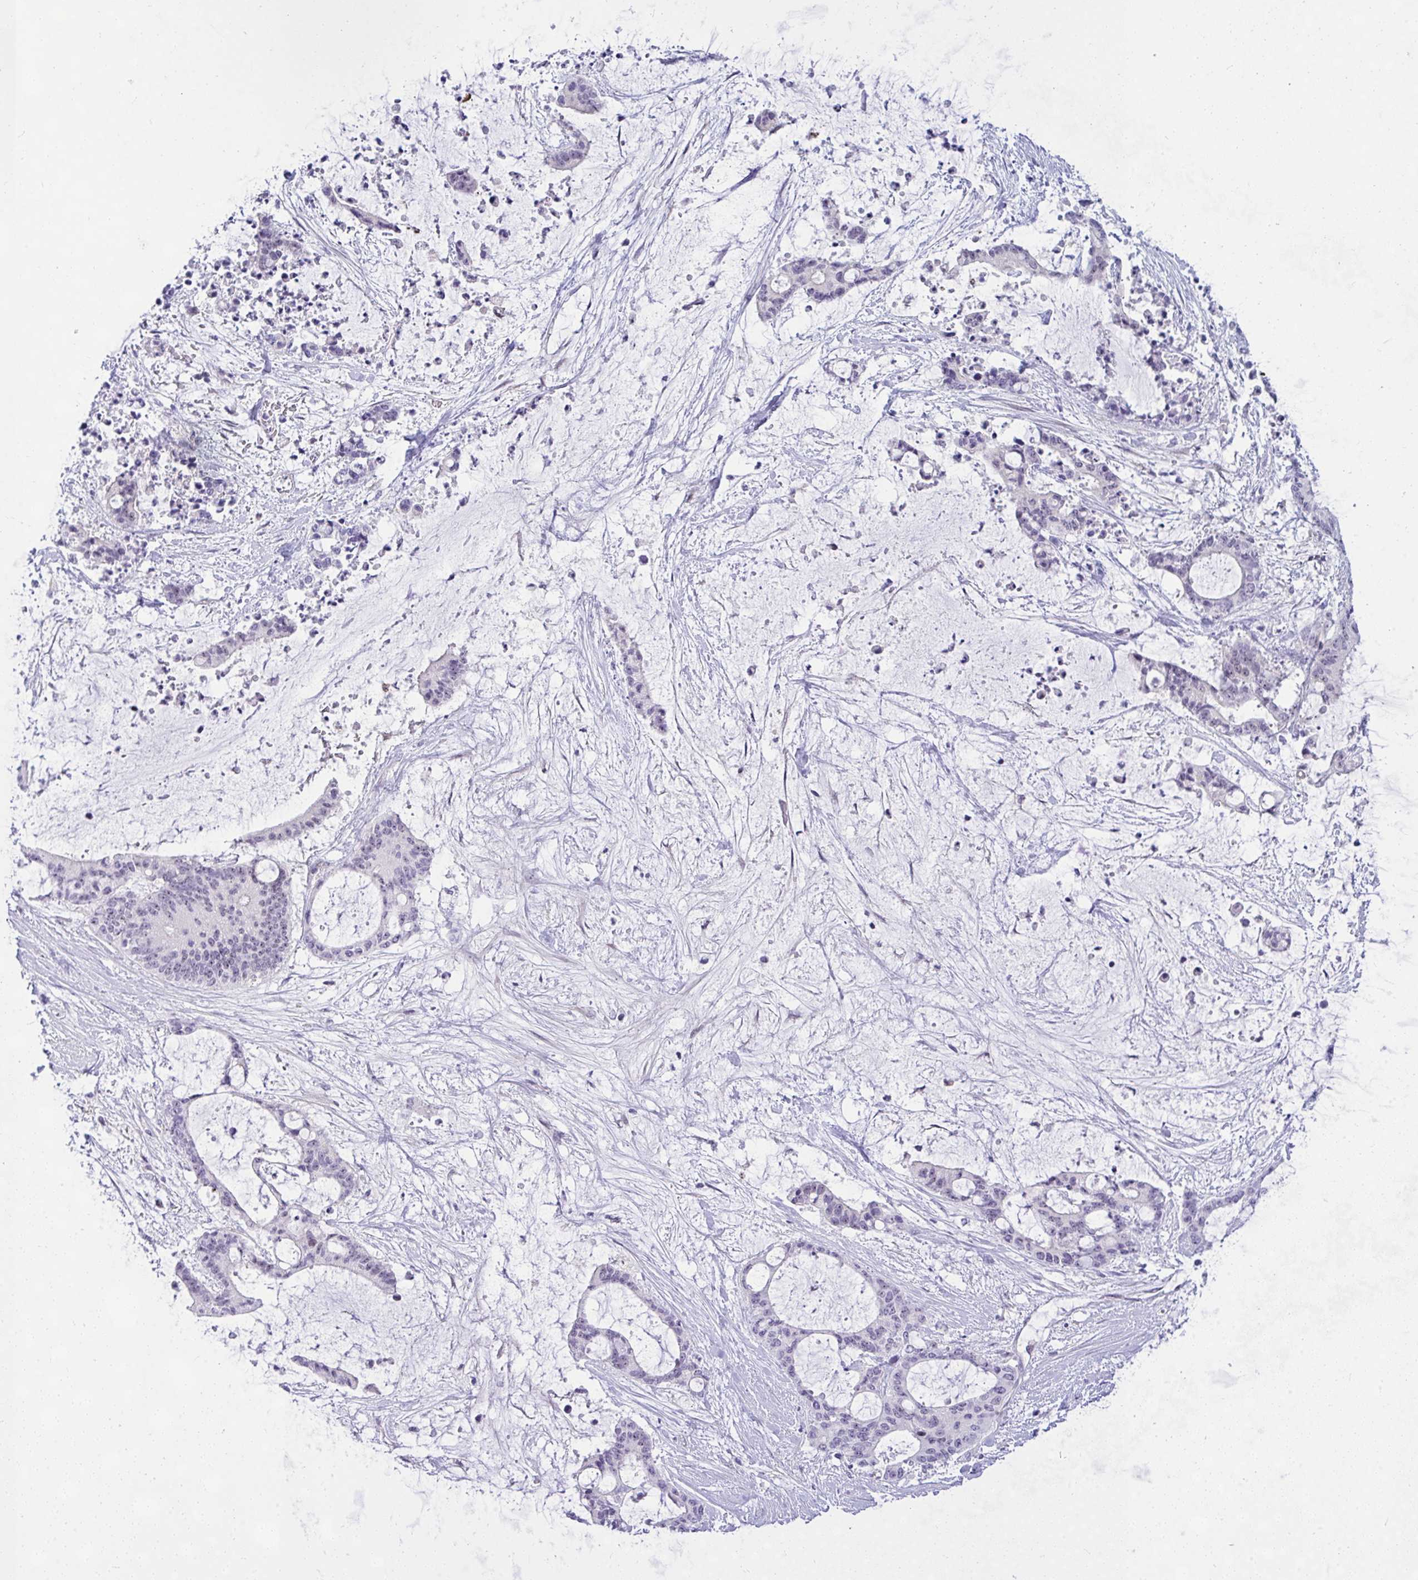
{"staining": {"intensity": "negative", "quantity": "none", "location": "none"}, "tissue": "liver cancer", "cell_type": "Tumor cells", "image_type": "cancer", "snomed": [{"axis": "morphology", "description": "Normal tissue, NOS"}, {"axis": "morphology", "description": "Cholangiocarcinoma"}, {"axis": "topography", "description": "Liver"}, {"axis": "topography", "description": "Peripheral nerve tissue"}], "caption": "Tumor cells are negative for protein expression in human liver cholangiocarcinoma.", "gene": "NFXL1", "patient": {"sex": "female", "age": 73}}